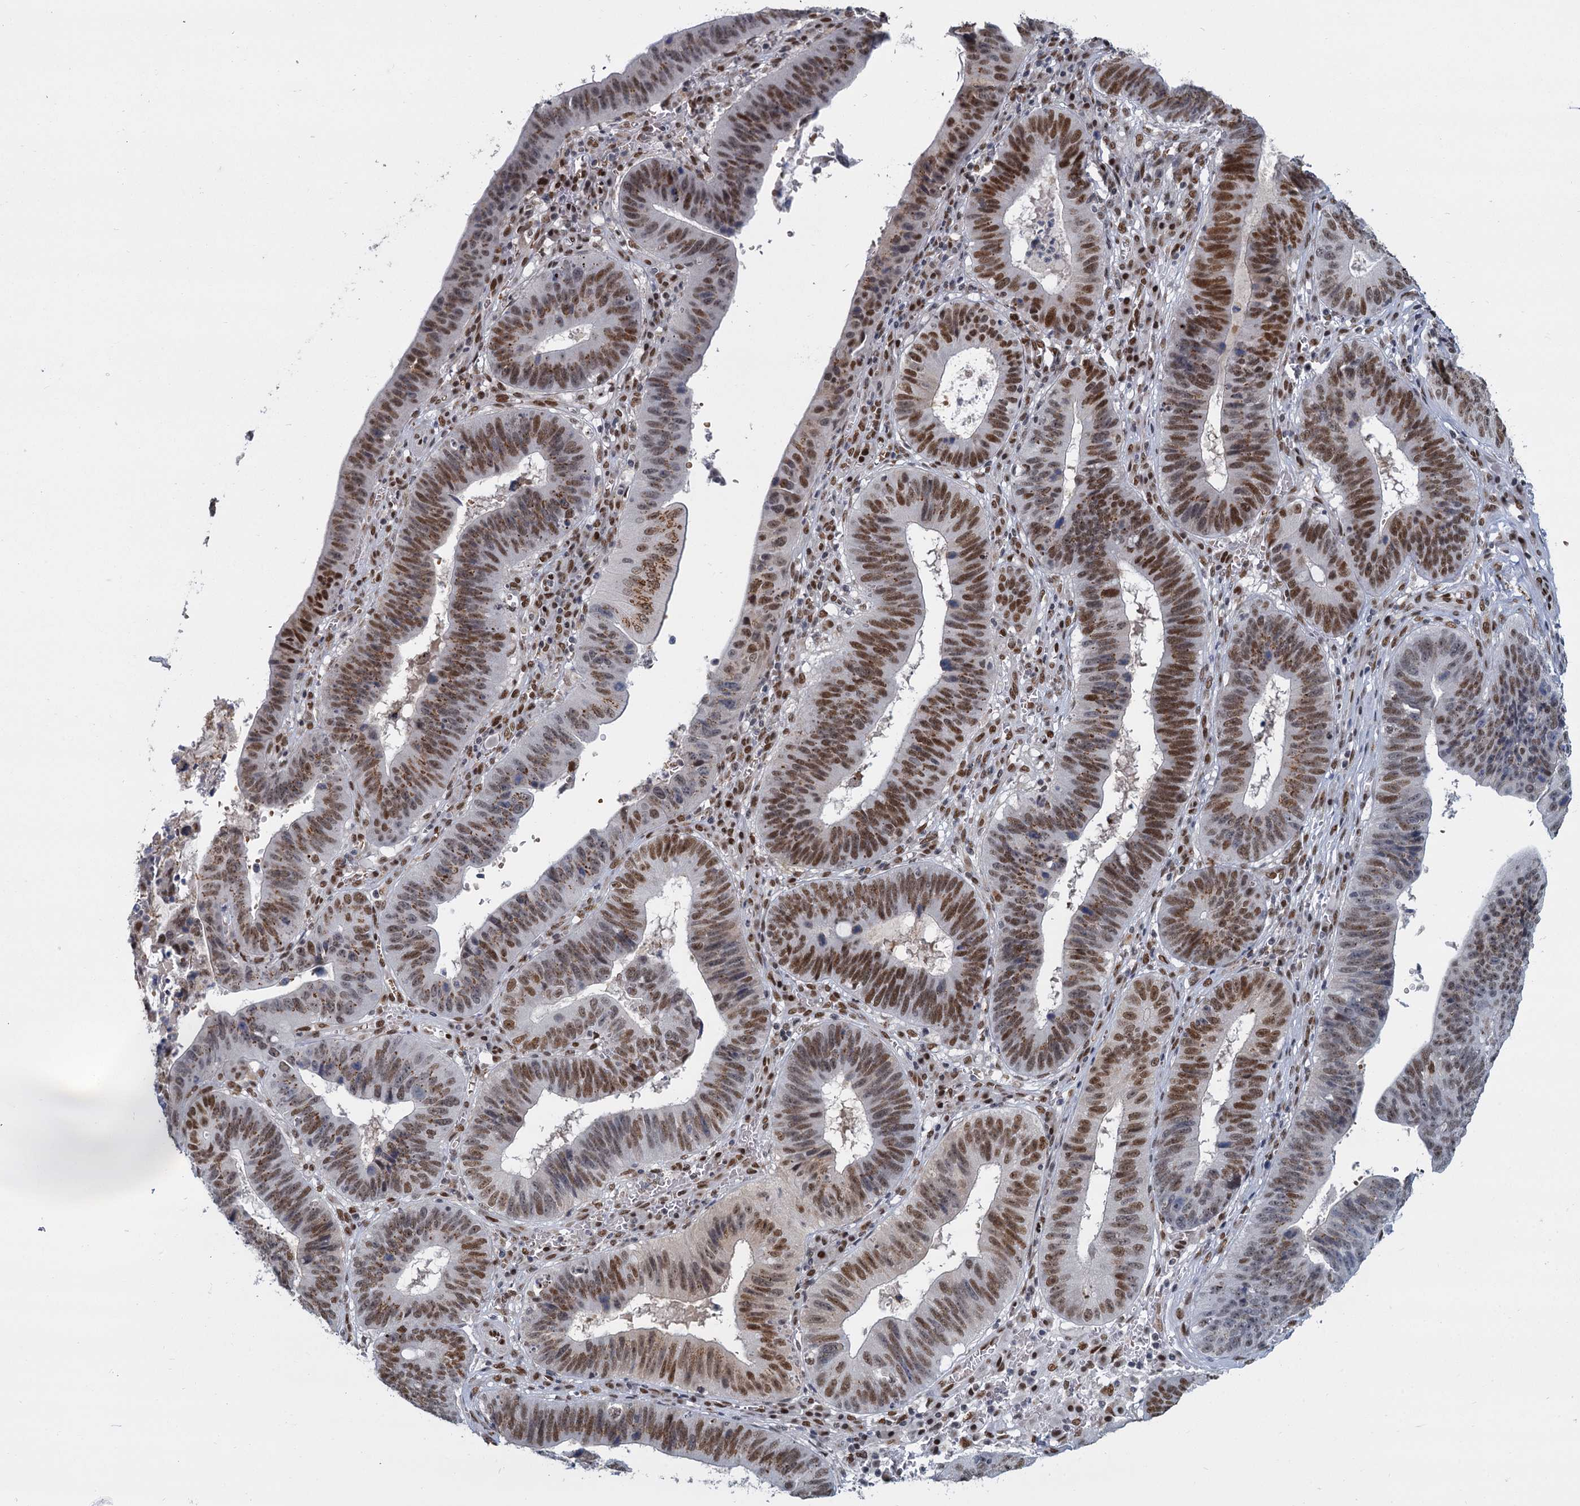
{"staining": {"intensity": "strong", "quantity": ">75%", "location": "cytoplasmic/membranous,nuclear"}, "tissue": "stomach cancer", "cell_type": "Tumor cells", "image_type": "cancer", "snomed": [{"axis": "morphology", "description": "Adenocarcinoma, NOS"}, {"axis": "topography", "description": "Stomach"}], "caption": "This photomicrograph demonstrates adenocarcinoma (stomach) stained with IHC to label a protein in brown. The cytoplasmic/membranous and nuclear of tumor cells show strong positivity for the protein. Nuclei are counter-stained blue.", "gene": "RPRD1A", "patient": {"sex": "male", "age": 59}}